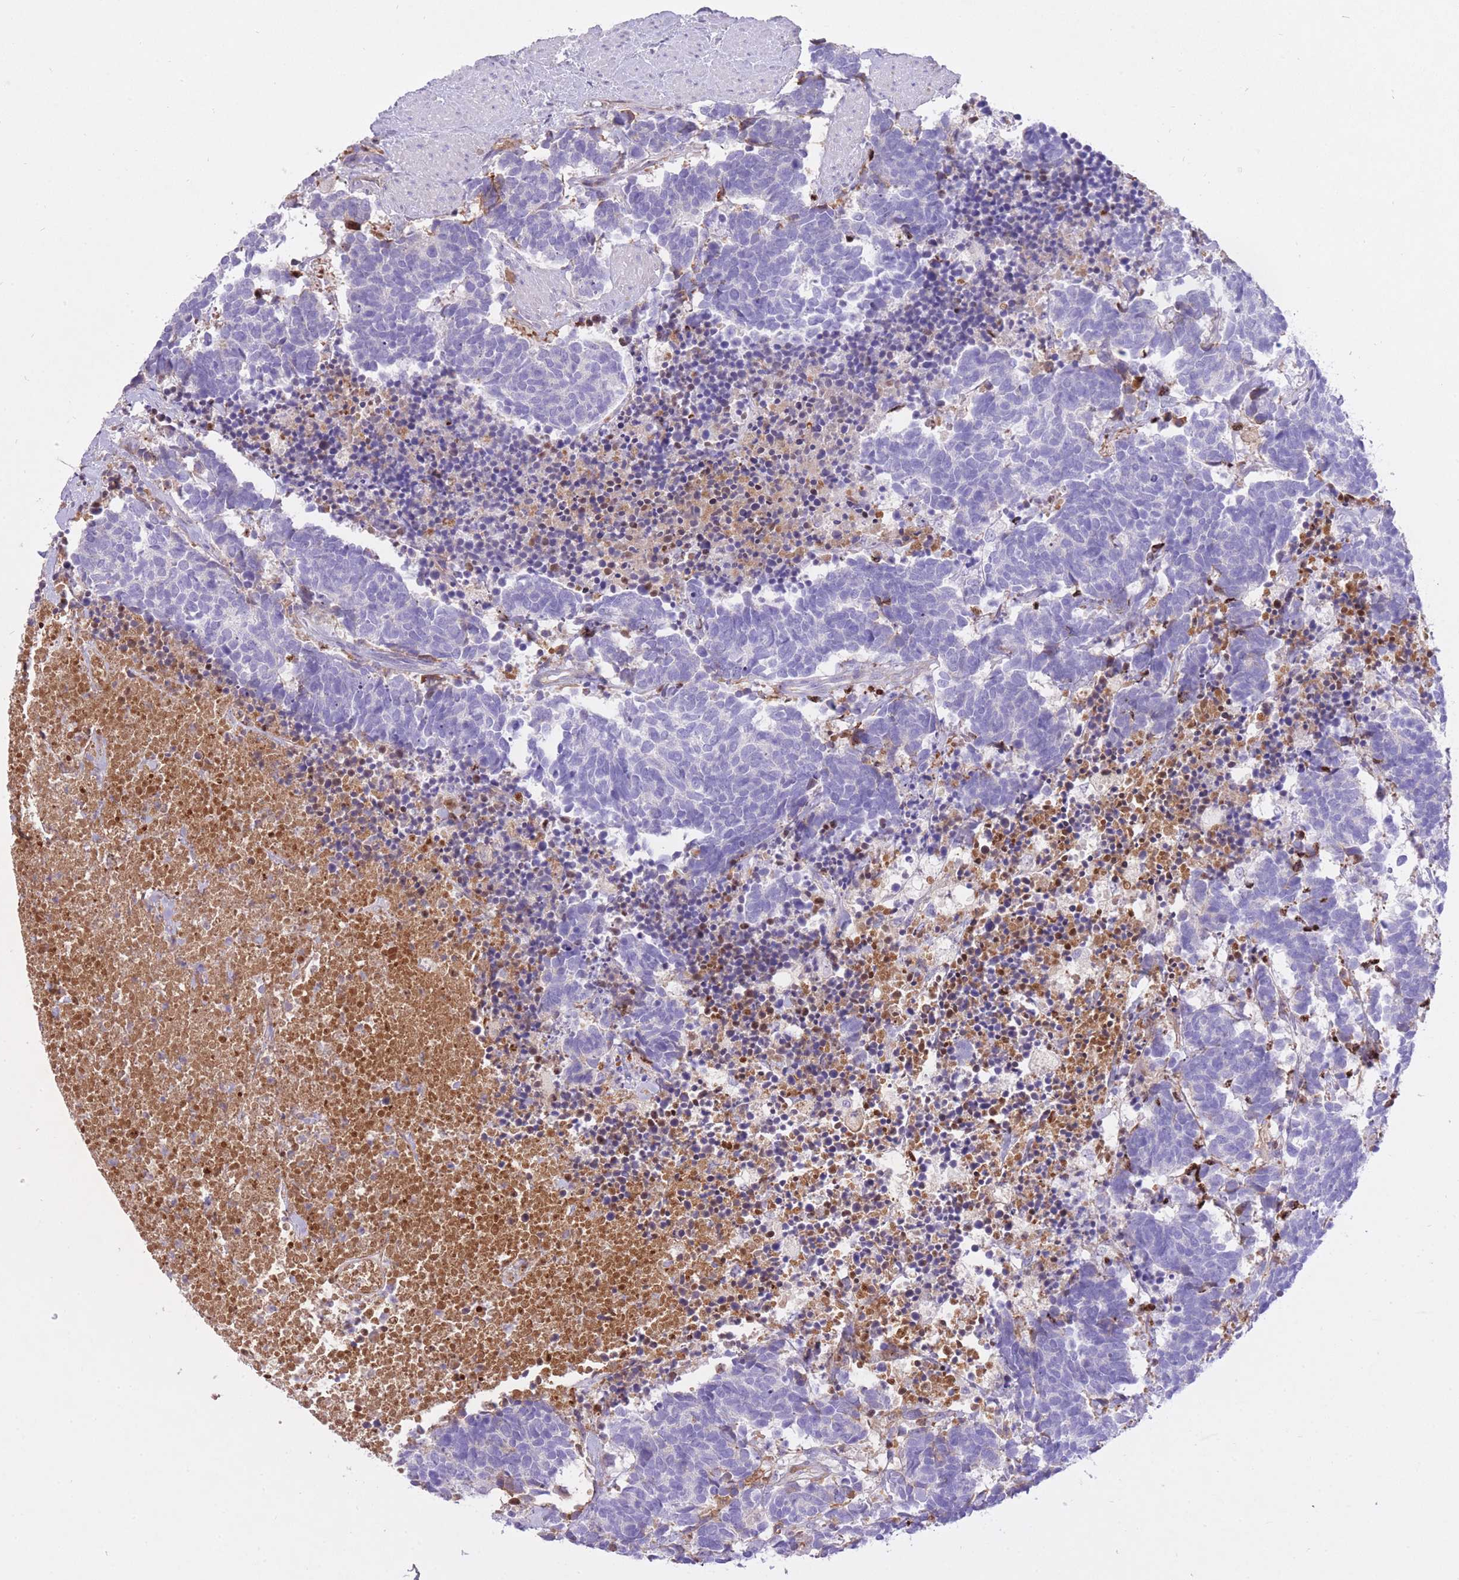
{"staining": {"intensity": "negative", "quantity": "none", "location": "none"}, "tissue": "carcinoid", "cell_type": "Tumor cells", "image_type": "cancer", "snomed": [{"axis": "morphology", "description": "Carcinoma, NOS"}, {"axis": "morphology", "description": "Carcinoid, malignant, NOS"}, {"axis": "topography", "description": "Prostate"}], "caption": "The micrograph displays no staining of tumor cells in carcinoid. (IHC, brightfield microscopy, high magnification).", "gene": "HRG", "patient": {"sex": "male", "age": 57}}